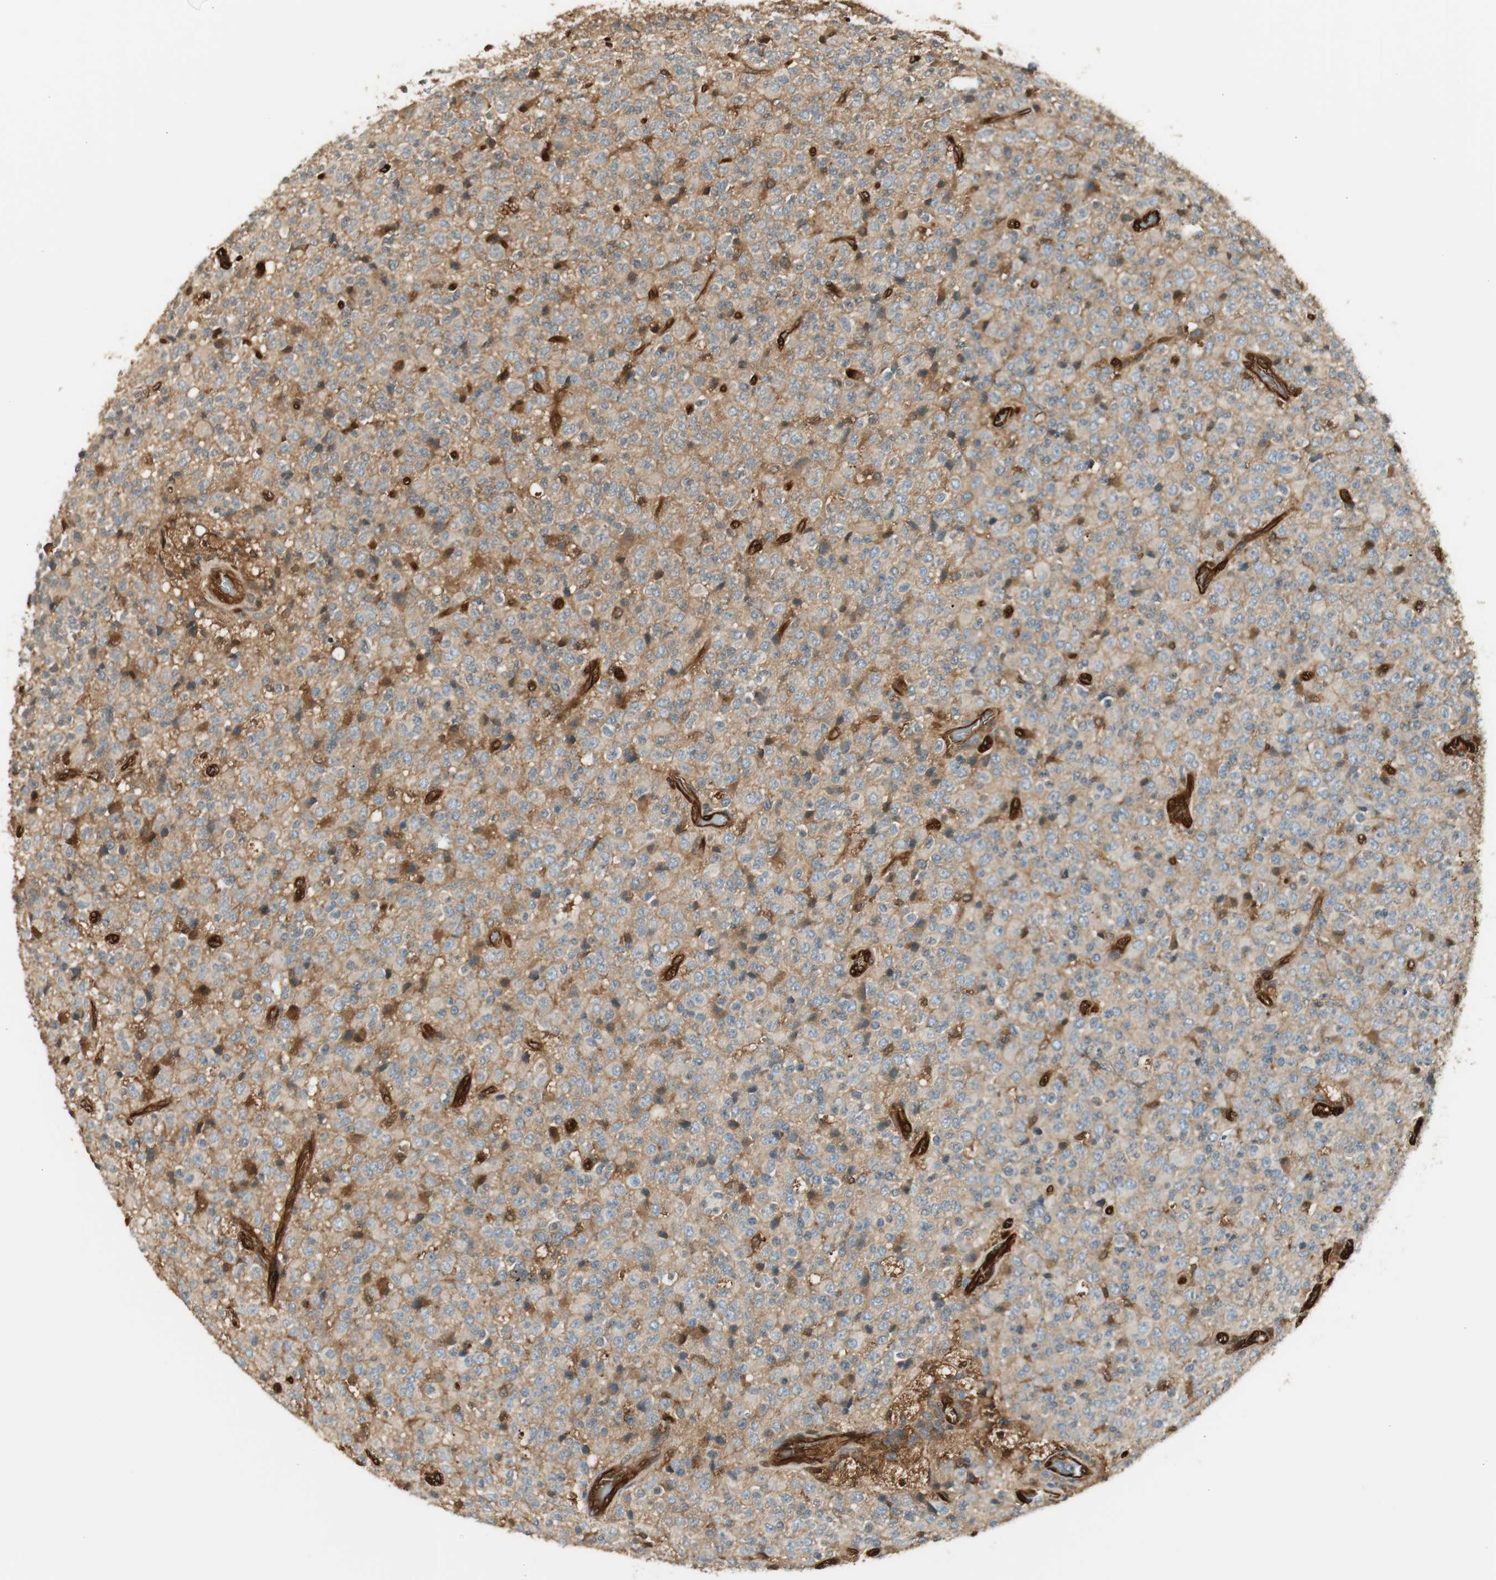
{"staining": {"intensity": "moderate", "quantity": "25%-75%", "location": "cytoplasmic/membranous,nuclear"}, "tissue": "glioma", "cell_type": "Tumor cells", "image_type": "cancer", "snomed": [{"axis": "morphology", "description": "Glioma, malignant, High grade"}, {"axis": "topography", "description": "pancreas cauda"}], "caption": "Tumor cells display medium levels of moderate cytoplasmic/membranous and nuclear staining in approximately 25%-75% of cells in glioma. (Brightfield microscopy of DAB IHC at high magnification).", "gene": "SERPINB6", "patient": {"sex": "male", "age": 60}}